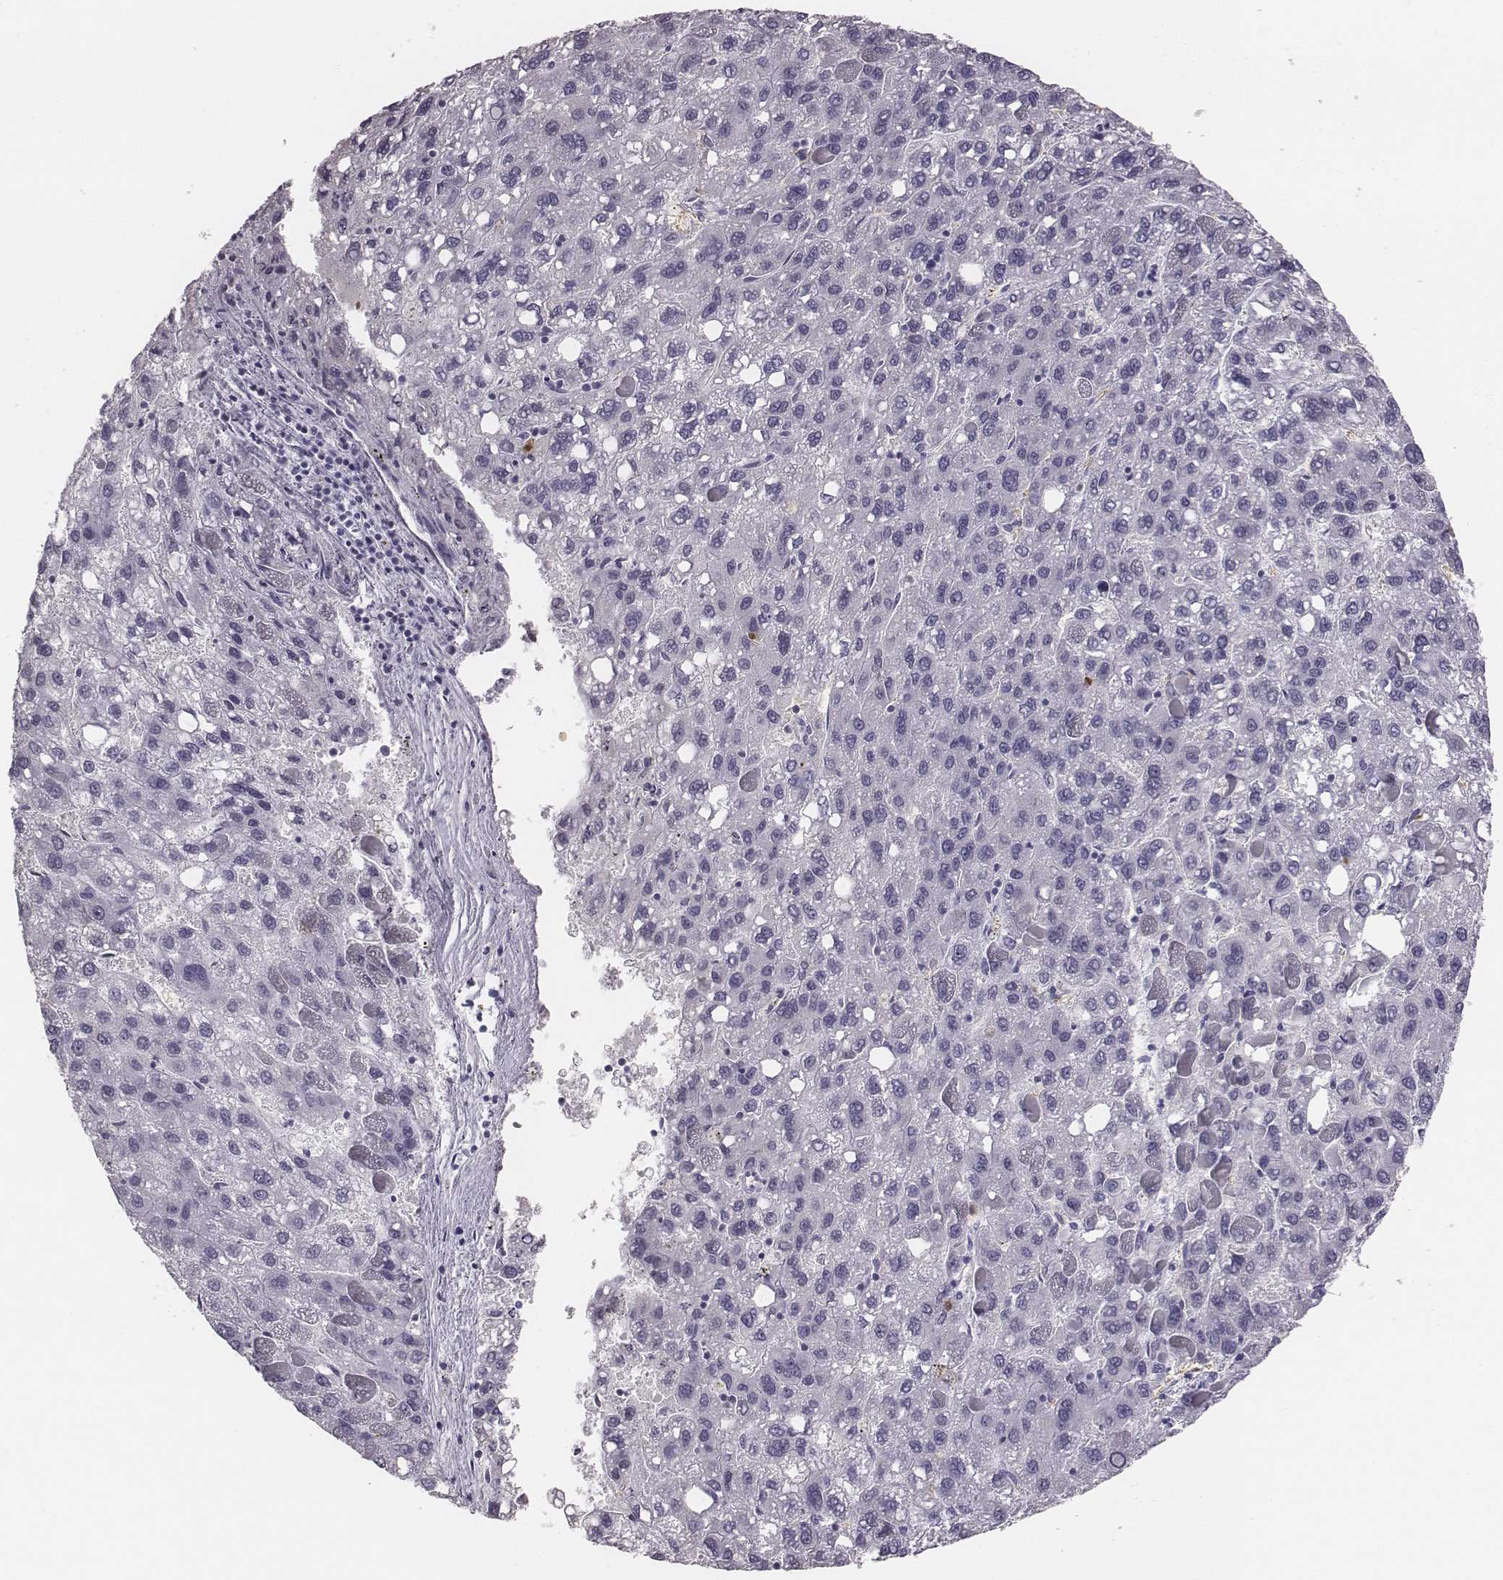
{"staining": {"intensity": "negative", "quantity": "none", "location": "none"}, "tissue": "liver cancer", "cell_type": "Tumor cells", "image_type": "cancer", "snomed": [{"axis": "morphology", "description": "Carcinoma, Hepatocellular, NOS"}, {"axis": "topography", "description": "Liver"}], "caption": "High magnification brightfield microscopy of liver hepatocellular carcinoma stained with DAB (3,3'-diaminobenzidine) (brown) and counterstained with hematoxylin (blue): tumor cells show no significant staining.", "gene": "HBZ", "patient": {"sex": "female", "age": 82}}